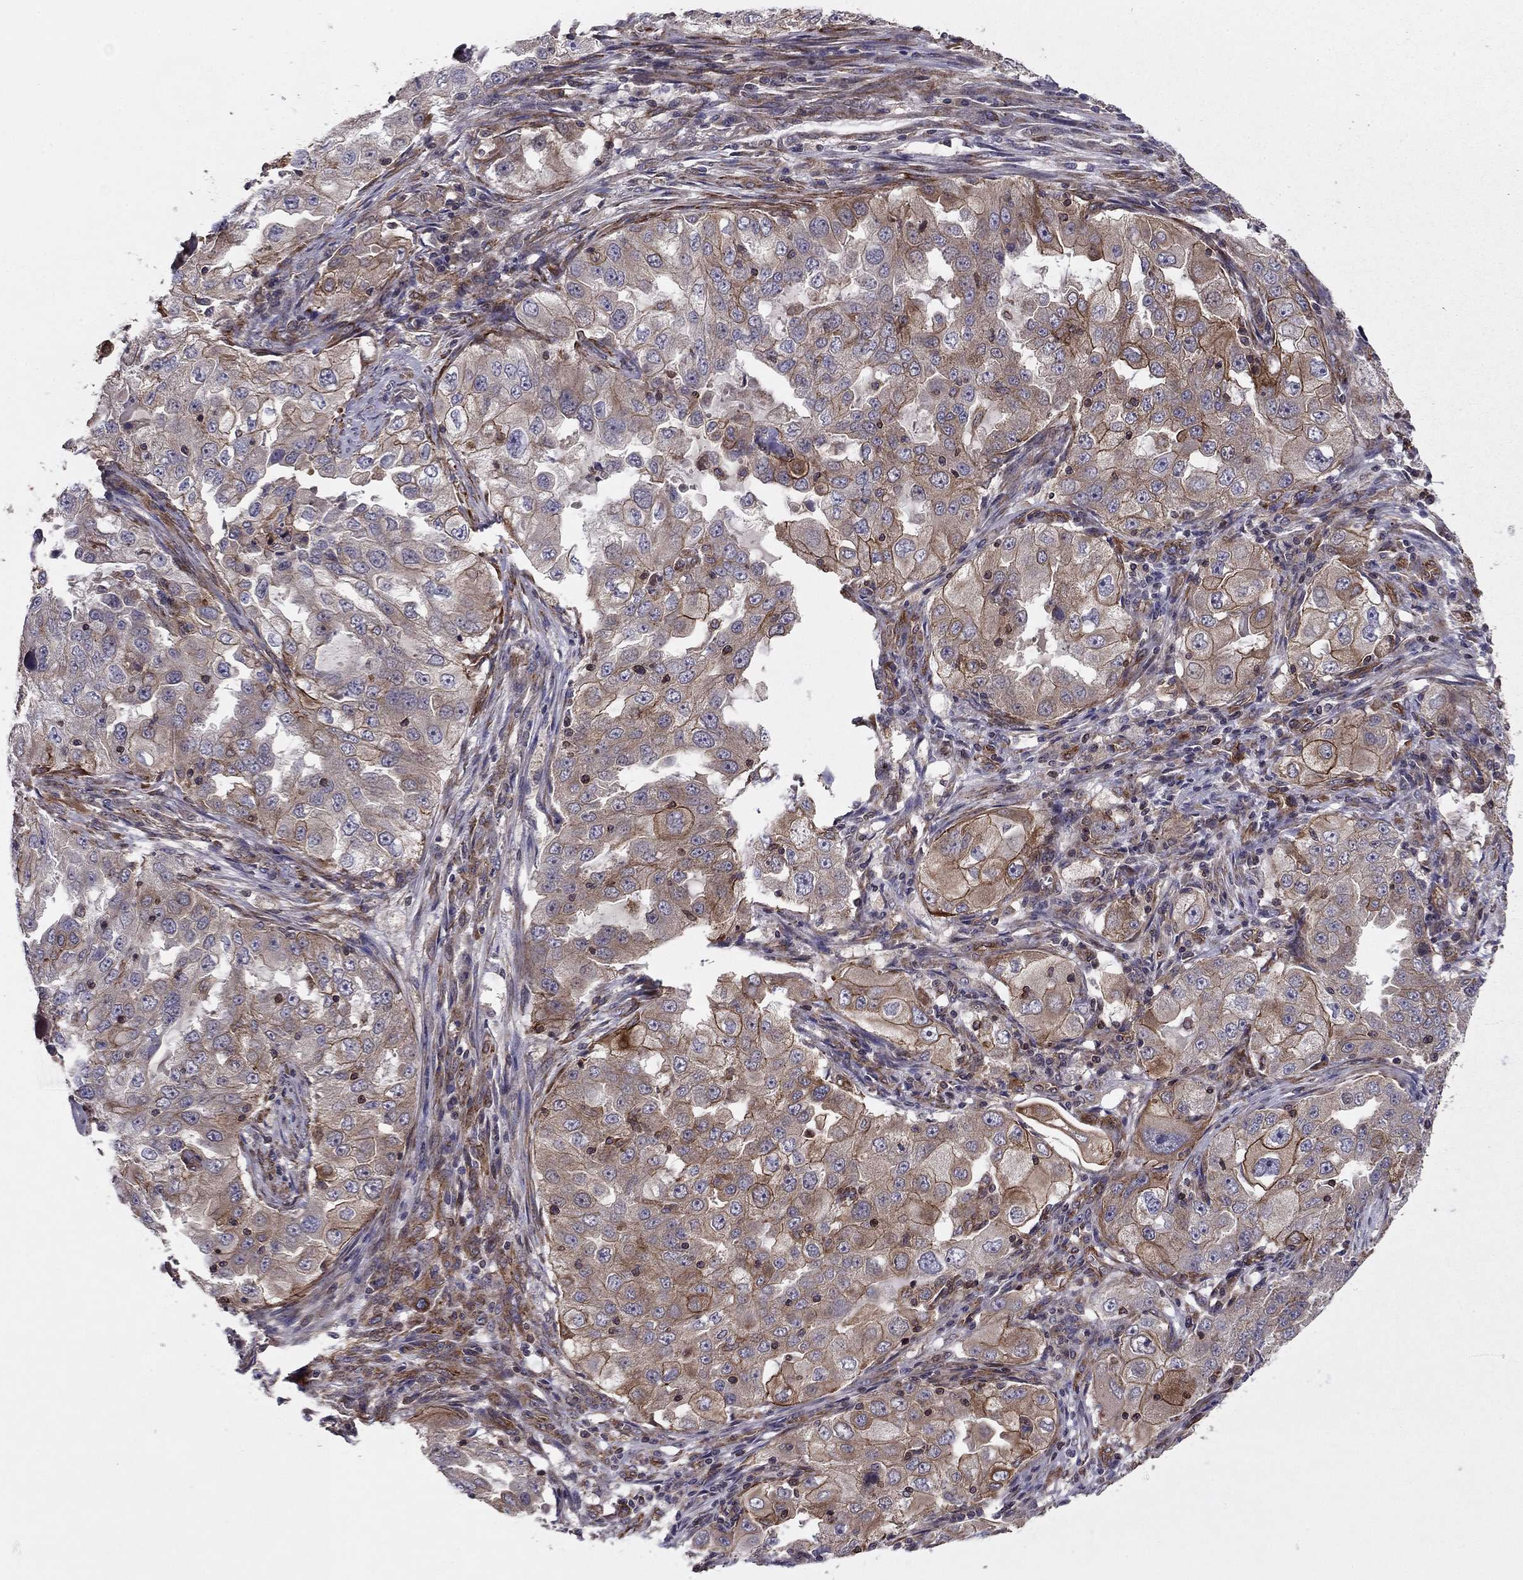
{"staining": {"intensity": "strong", "quantity": "<25%", "location": "cytoplasmic/membranous"}, "tissue": "lung cancer", "cell_type": "Tumor cells", "image_type": "cancer", "snomed": [{"axis": "morphology", "description": "Adenocarcinoma, NOS"}, {"axis": "topography", "description": "Lung"}], "caption": "Lung cancer stained with a protein marker exhibits strong staining in tumor cells.", "gene": "SHMT1", "patient": {"sex": "female", "age": 61}}